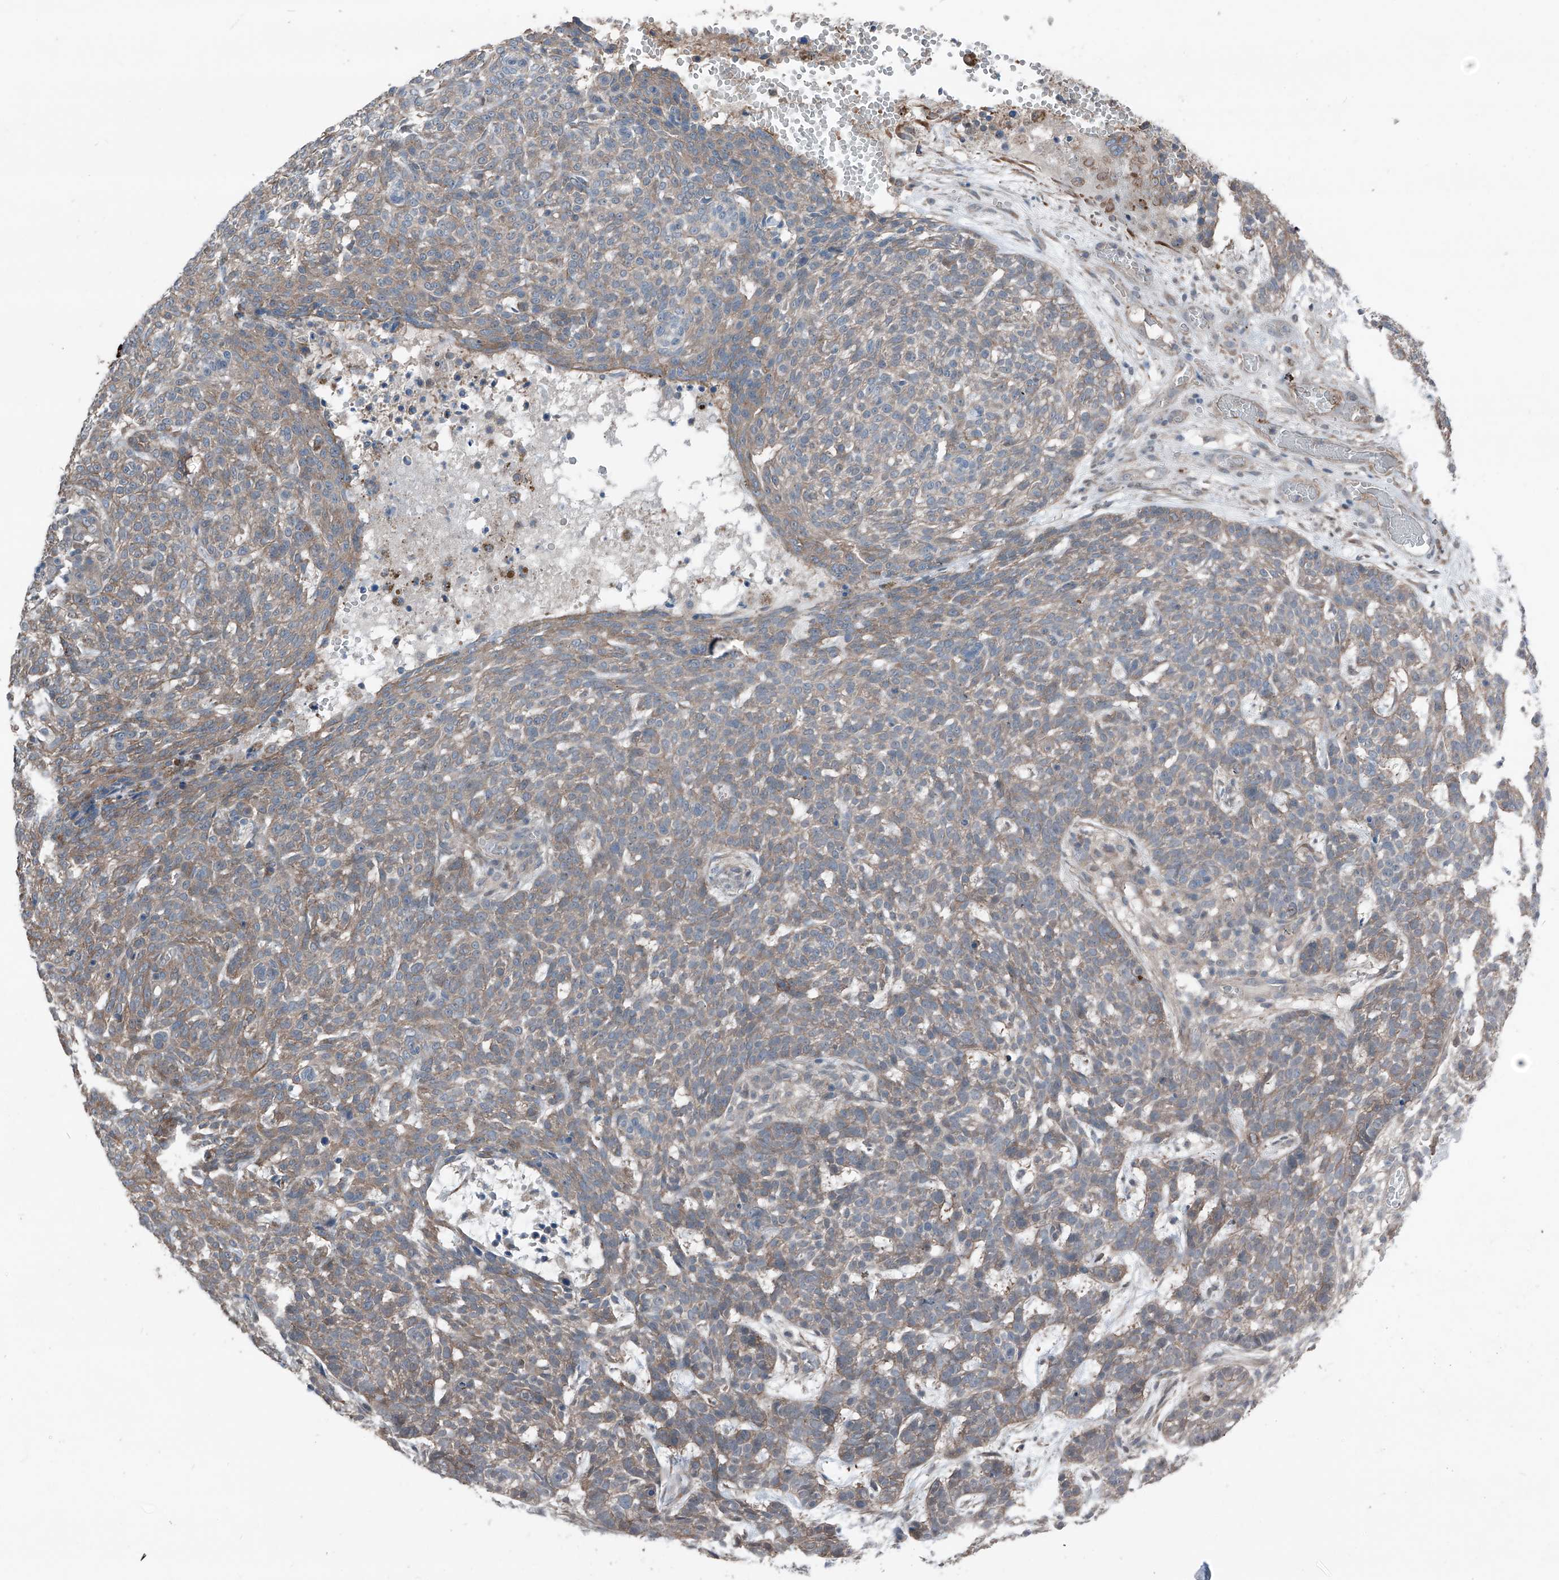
{"staining": {"intensity": "weak", "quantity": ">75%", "location": "cytoplasmic/membranous"}, "tissue": "skin cancer", "cell_type": "Tumor cells", "image_type": "cancer", "snomed": [{"axis": "morphology", "description": "Basal cell carcinoma"}, {"axis": "topography", "description": "Skin"}], "caption": "Skin cancer (basal cell carcinoma) was stained to show a protein in brown. There is low levels of weak cytoplasmic/membranous positivity in about >75% of tumor cells. (Brightfield microscopy of DAB IHC at high magnification).", "gene": "HSPB11", "patient": {"sex": "male", "age": 85}}